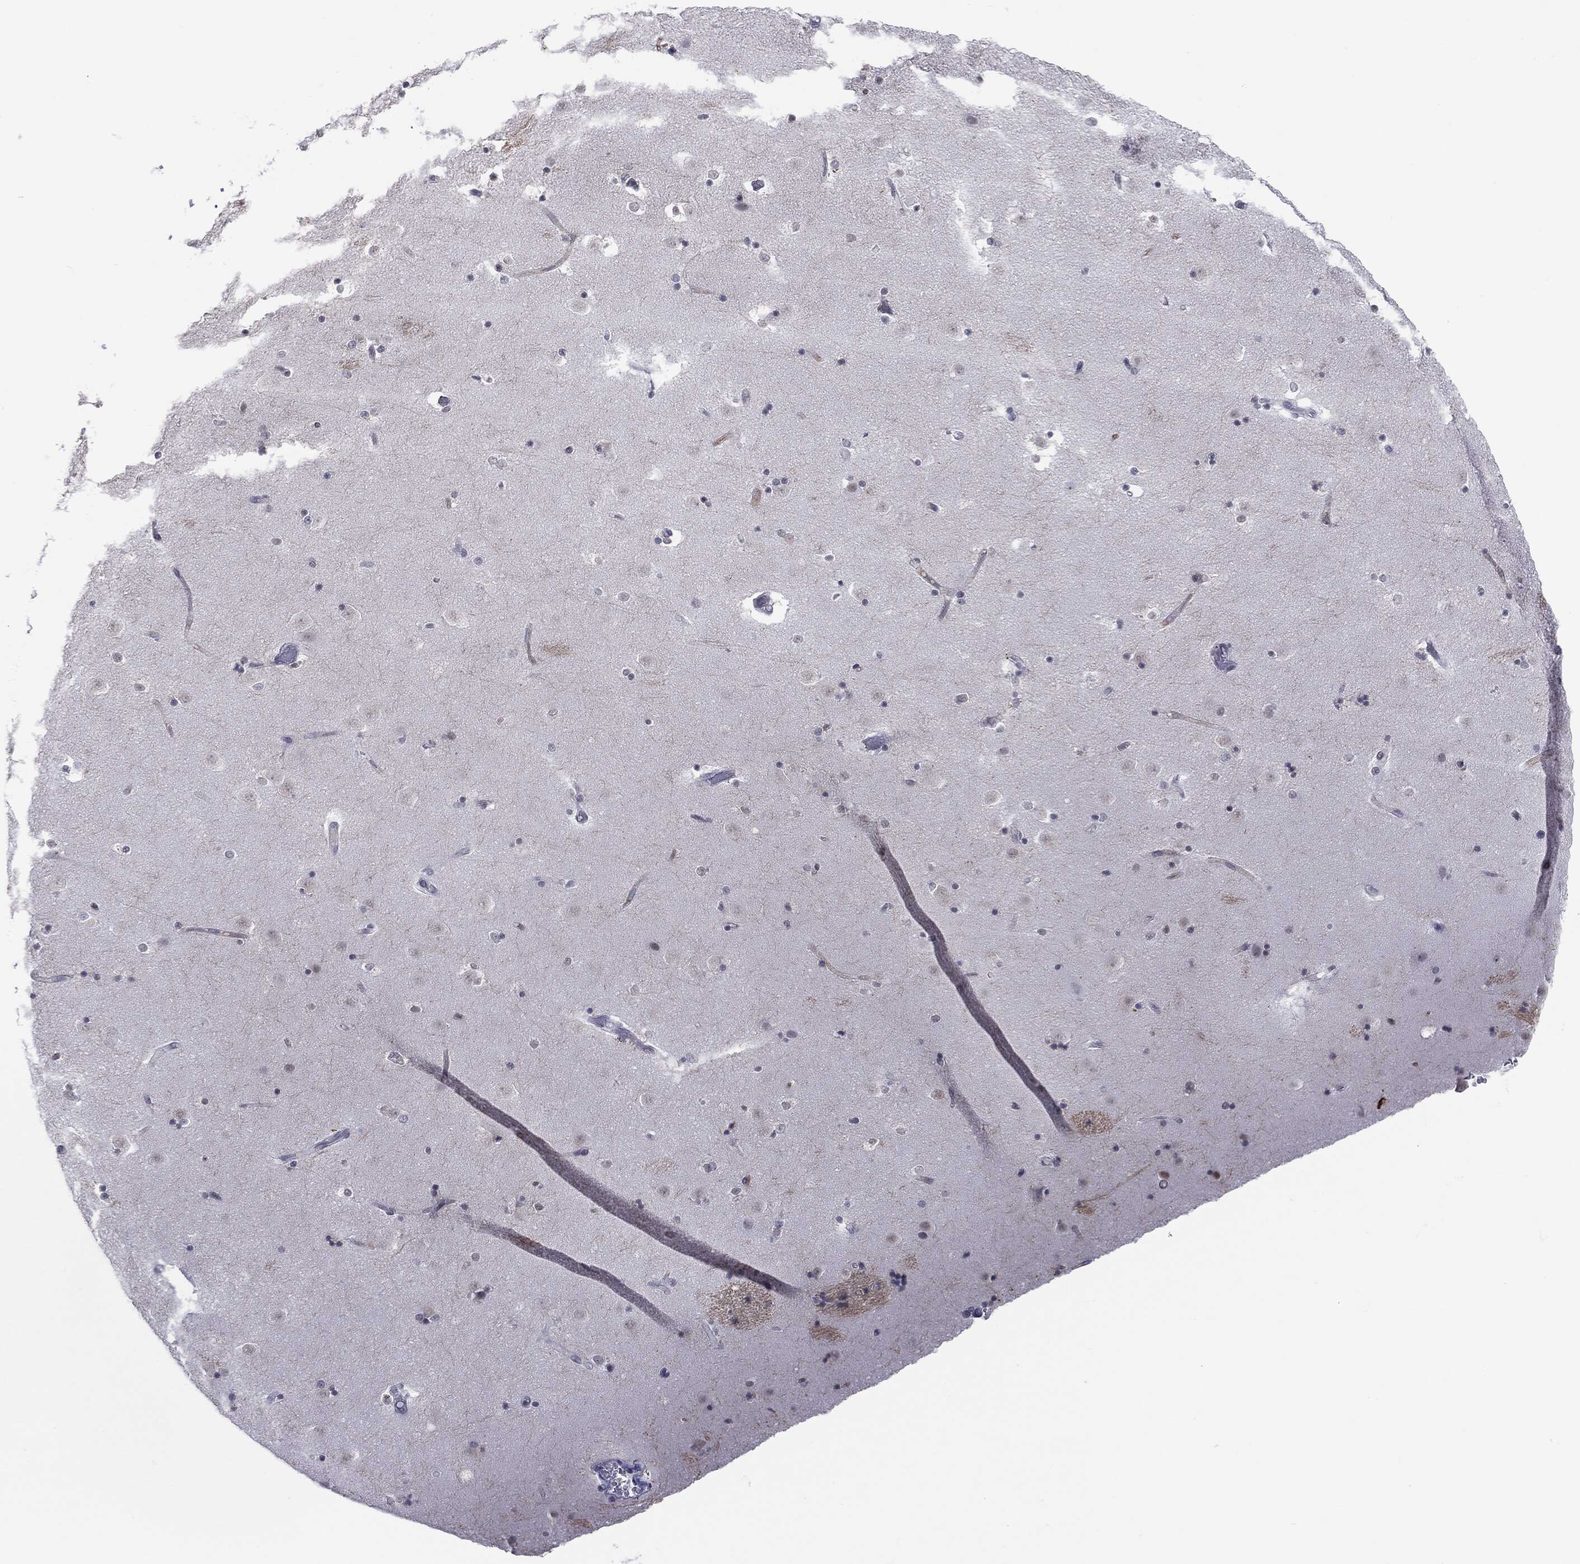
{"staining": {"intensity": "negative", "quantity": "none", "location": "none"}, "tissue": "caudate", "cell_type": "Glial cells", "image_type": "normal", "snomed": [{"axis": "morphology", "description": "Normal tissue, NOS"}, {"axis": "topography", "description": "Lateral ventricle wall"}], "caption": "Glial cells show no significant staining in benign caudate. The staining was performed using DAB (3,3'-diaminobenzidine) to visualize the protein expression in brown, while the nuclei were stained in blue with hematoxylin (Magnification: 20x).", "gene": "SLC5A5", "patient": {"sex": "male", "age": 51}}